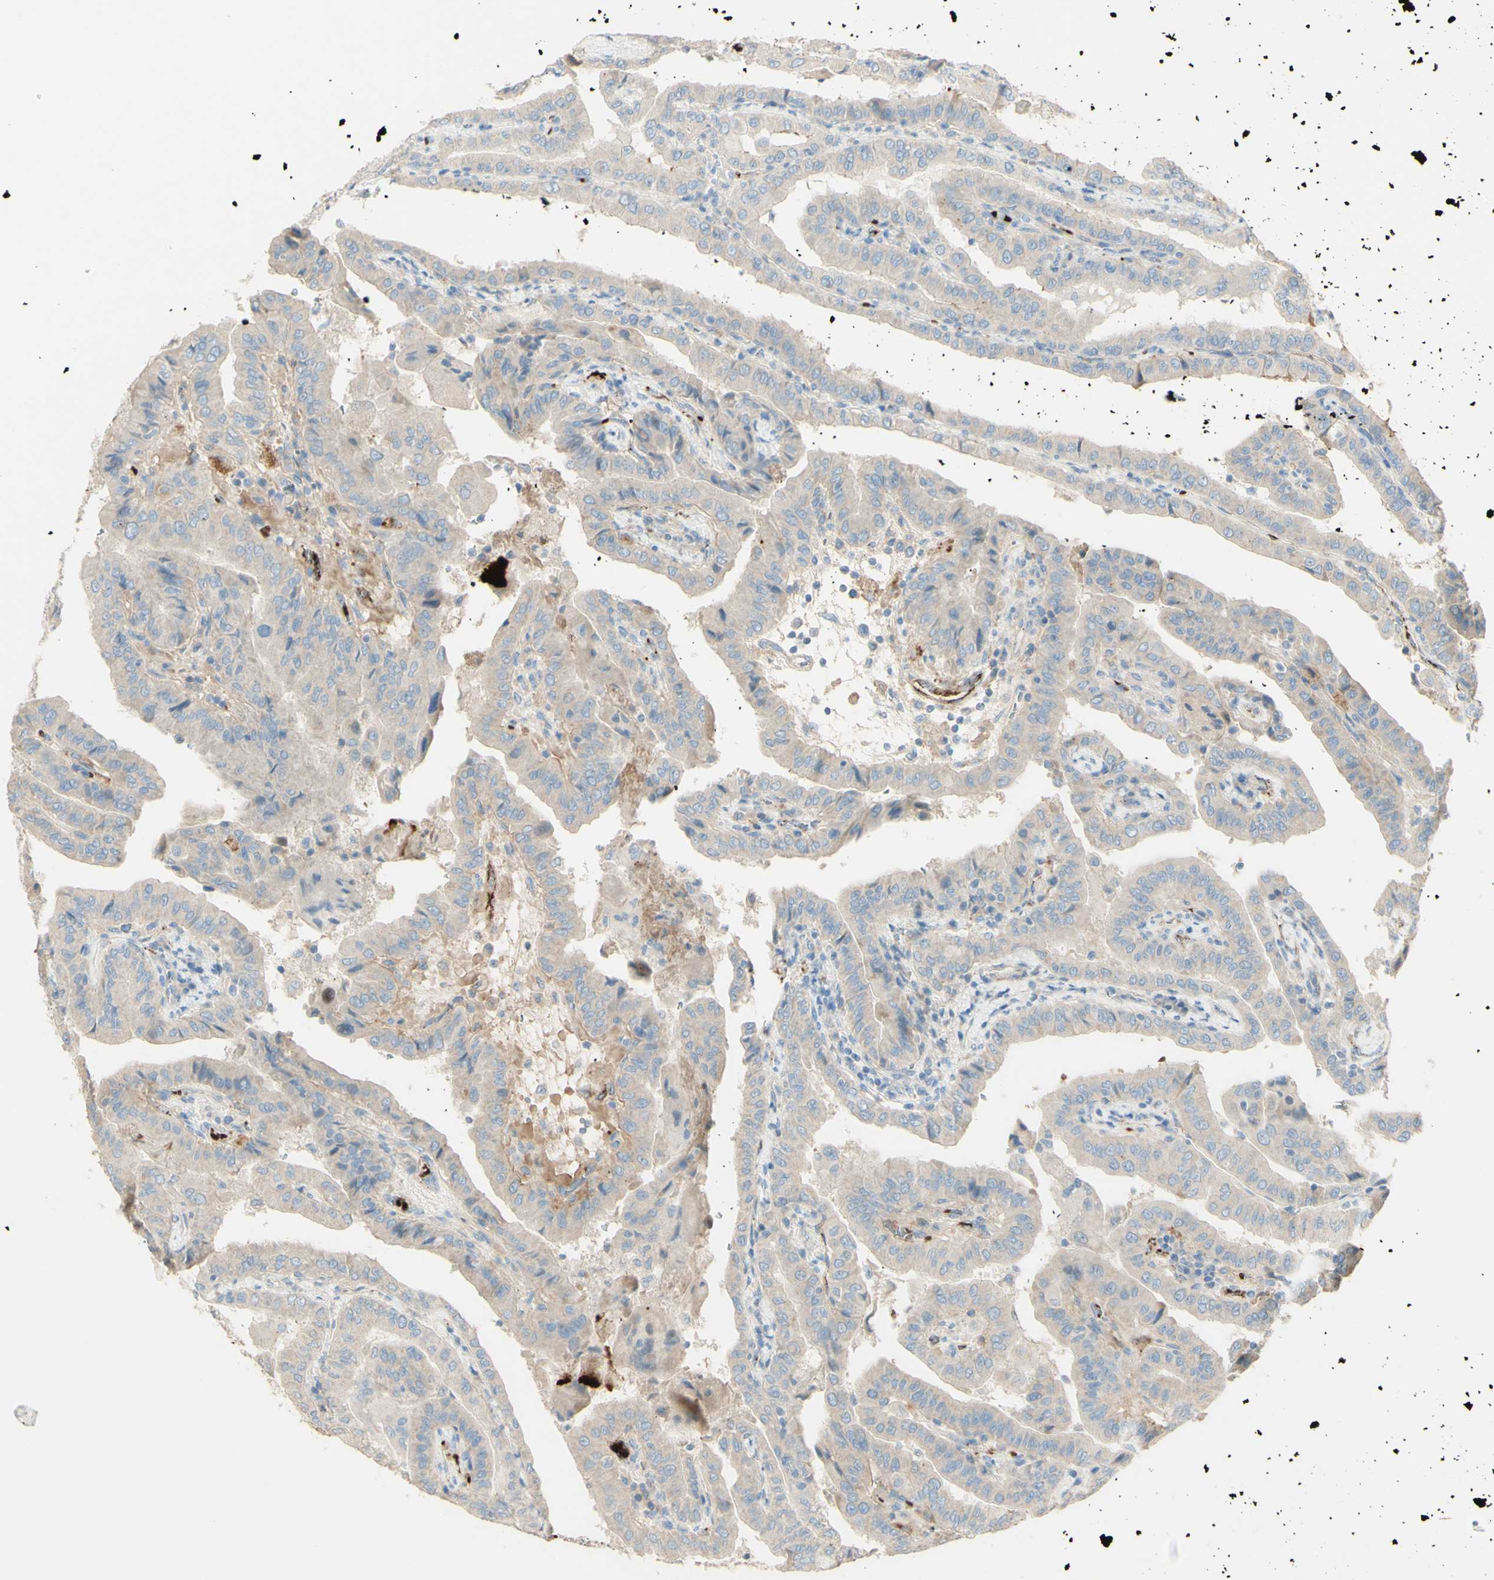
{"staining": {"intensity": "weak", "quantity": ">75%", "location": "cytoplasmic/membranous"}, "tissue": "thyroid cancer", "cell_type": "Tumor cells", "image_type": "cancer", "snomed": [{"axis": "morphology", "description": "Papillary adenocarcinoma, NOS"}, {"axis": "topography", "description": "Thyroid gland"}], "caption": "Thyroid cancer stained for a protein exhibits weak cytoplasmic/membranous positivity in tumor cells.", "gene": "GAN", "patient": {"sex": "male", "age": 33}}